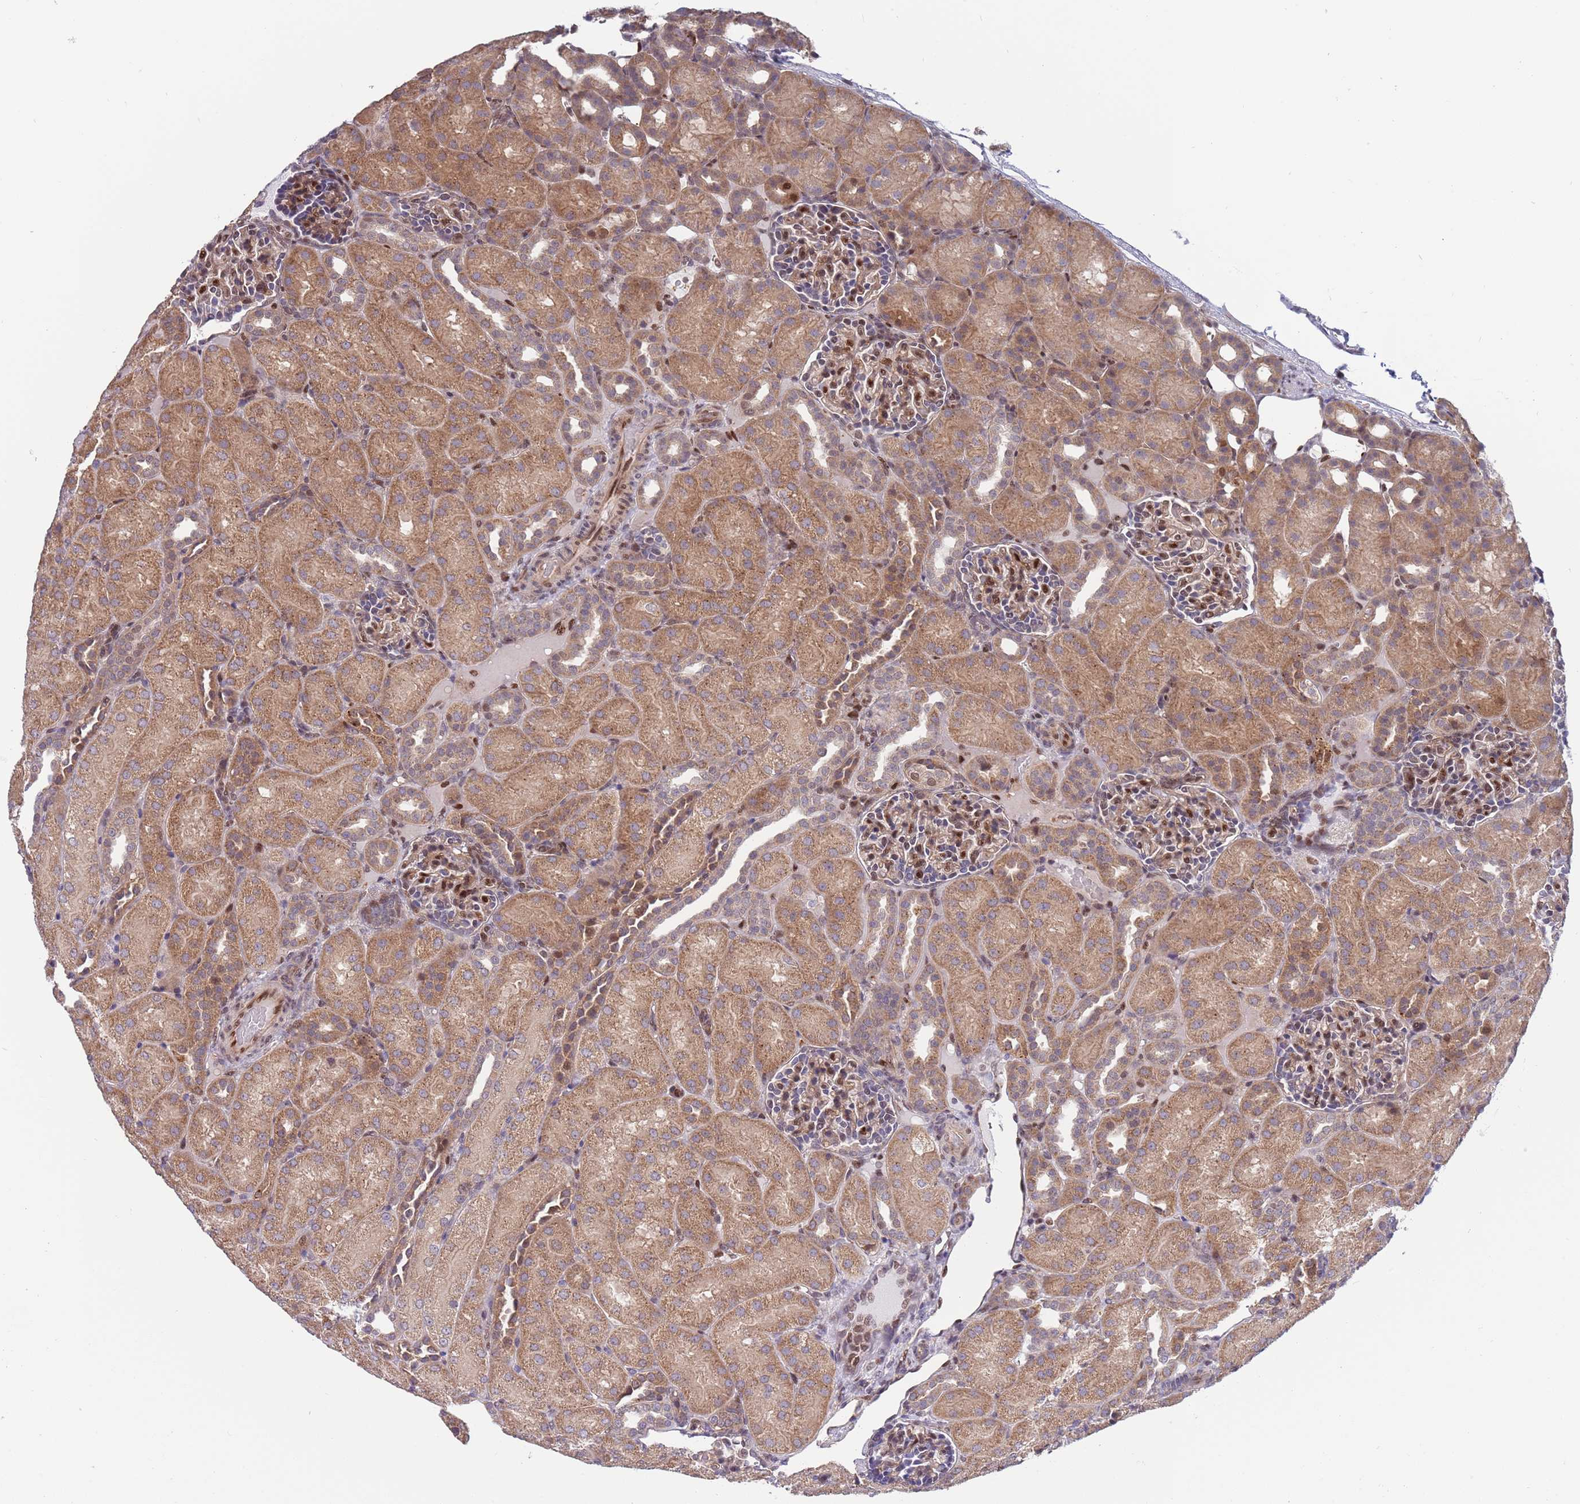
{"staining": {"intensity": "moderate", "quantity": "25%-75%", "location": "nuclear"}, "tissue": "kidney", "cell_type": "Cells in glomeruli", "image_type": "normal", "snomed": [{"axis": "morphology", "description": "Normal tissue, NOS"}, {"axis": "topography", "description": "Kidney"}], "caption": "This photomicrograph demonstrates immunohistochemistry (IHC) staining of normal kidney, with medium moderate nuclear positivity in approximately 25%-75% of cells in glomeruli.", "gene": "TBX10", "patient": {"sex": "male", "age": 1}}